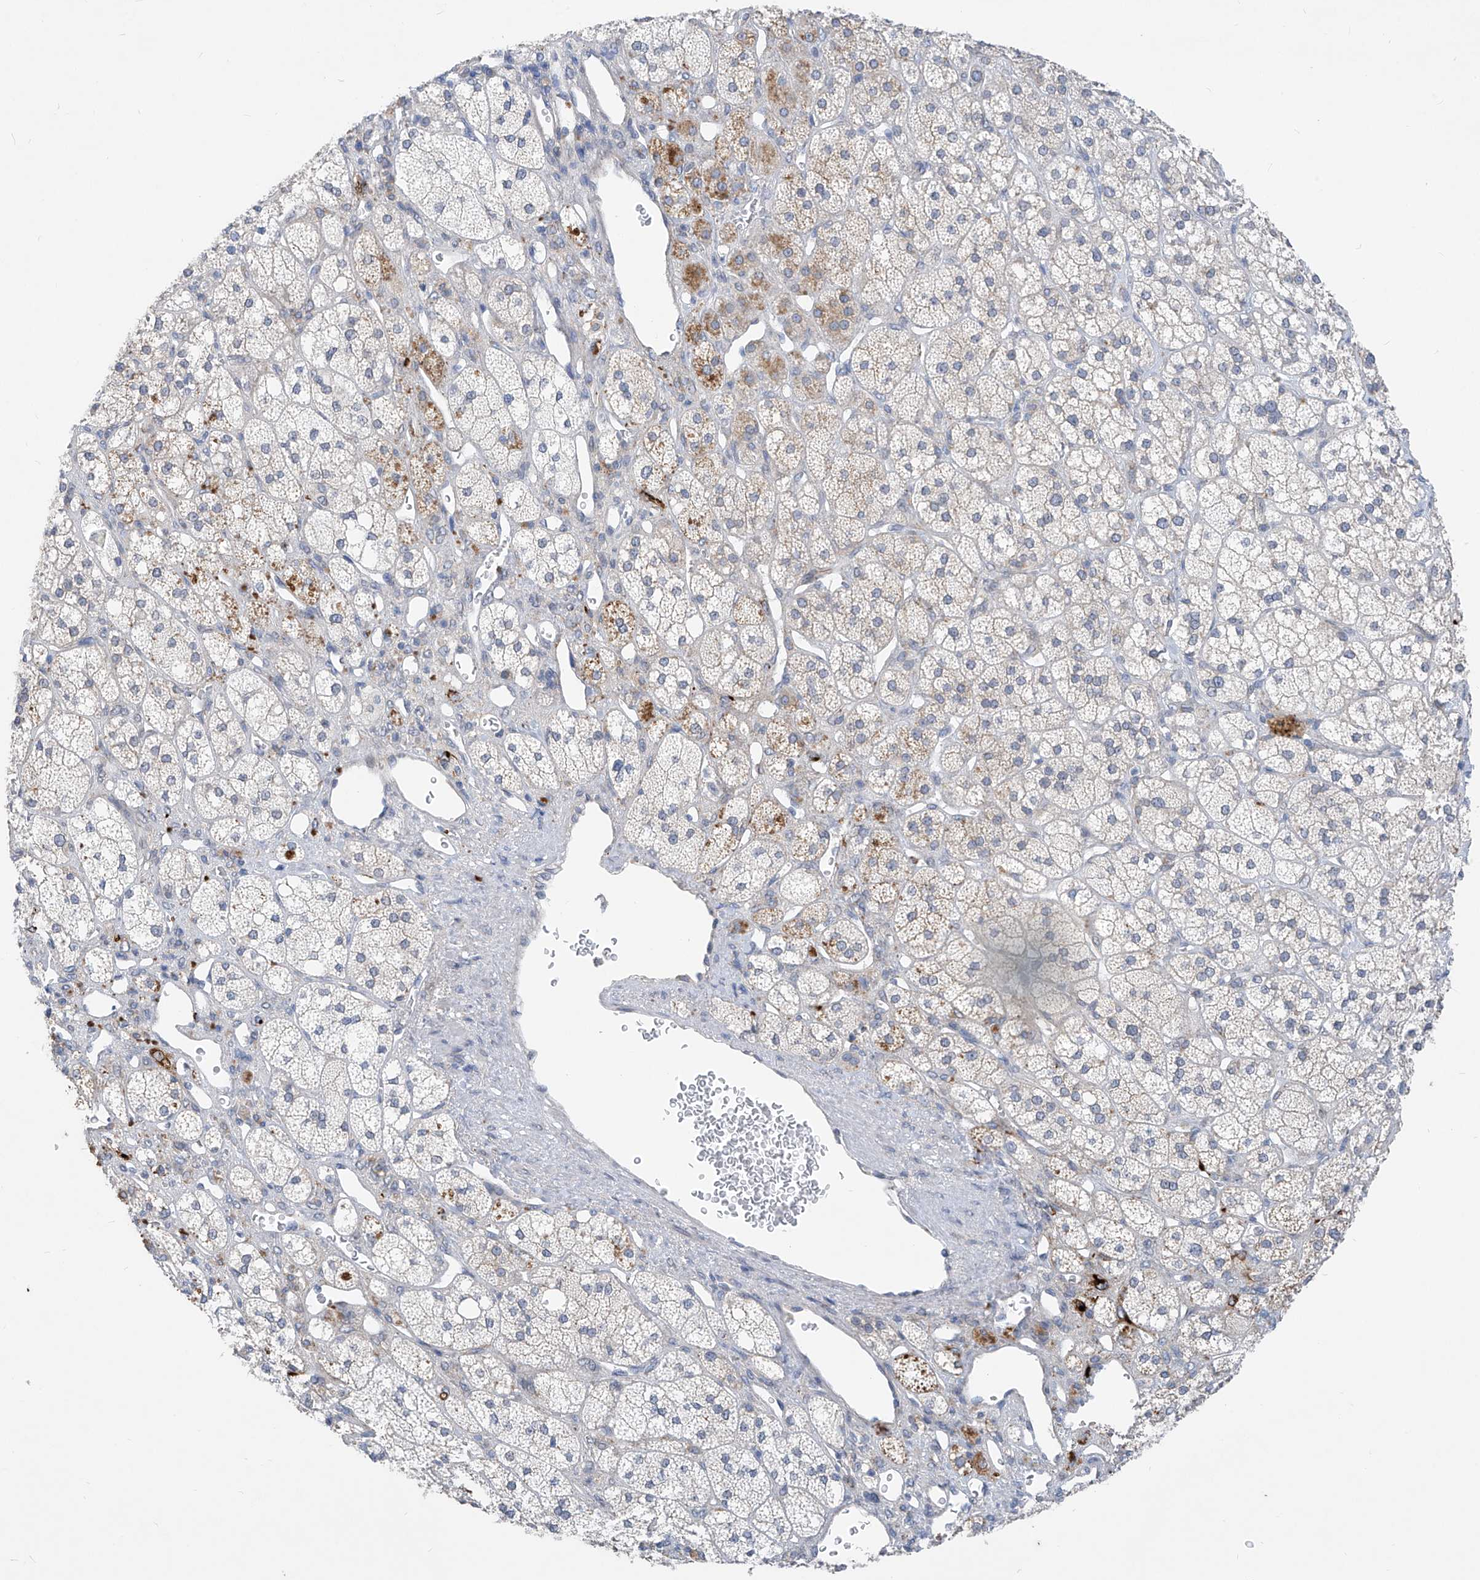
{"staining": {"intensity": "moderate", "quantity": "<25%", "location": "cytoplasmic/membranous"}, "tissue": "adrenal gland", "cell_type": "Glandular cells", "image_type": "normal", "snomed": [{"axis": "morphology", "description": "Normal tissue, NOS"}, {"axis": "topography", "description": "Adrenal gland"}], "caption": "The image shows staining of unremarkable adrenal gland, revealing moderate cytoplasmic/membranous protein positivity (brown color) within glandular cells. The protein is shown in brown color, while the nuclei are stained blue.", "gene": "KRTAP25", "patient": {"sex": "male", "age": 61}}